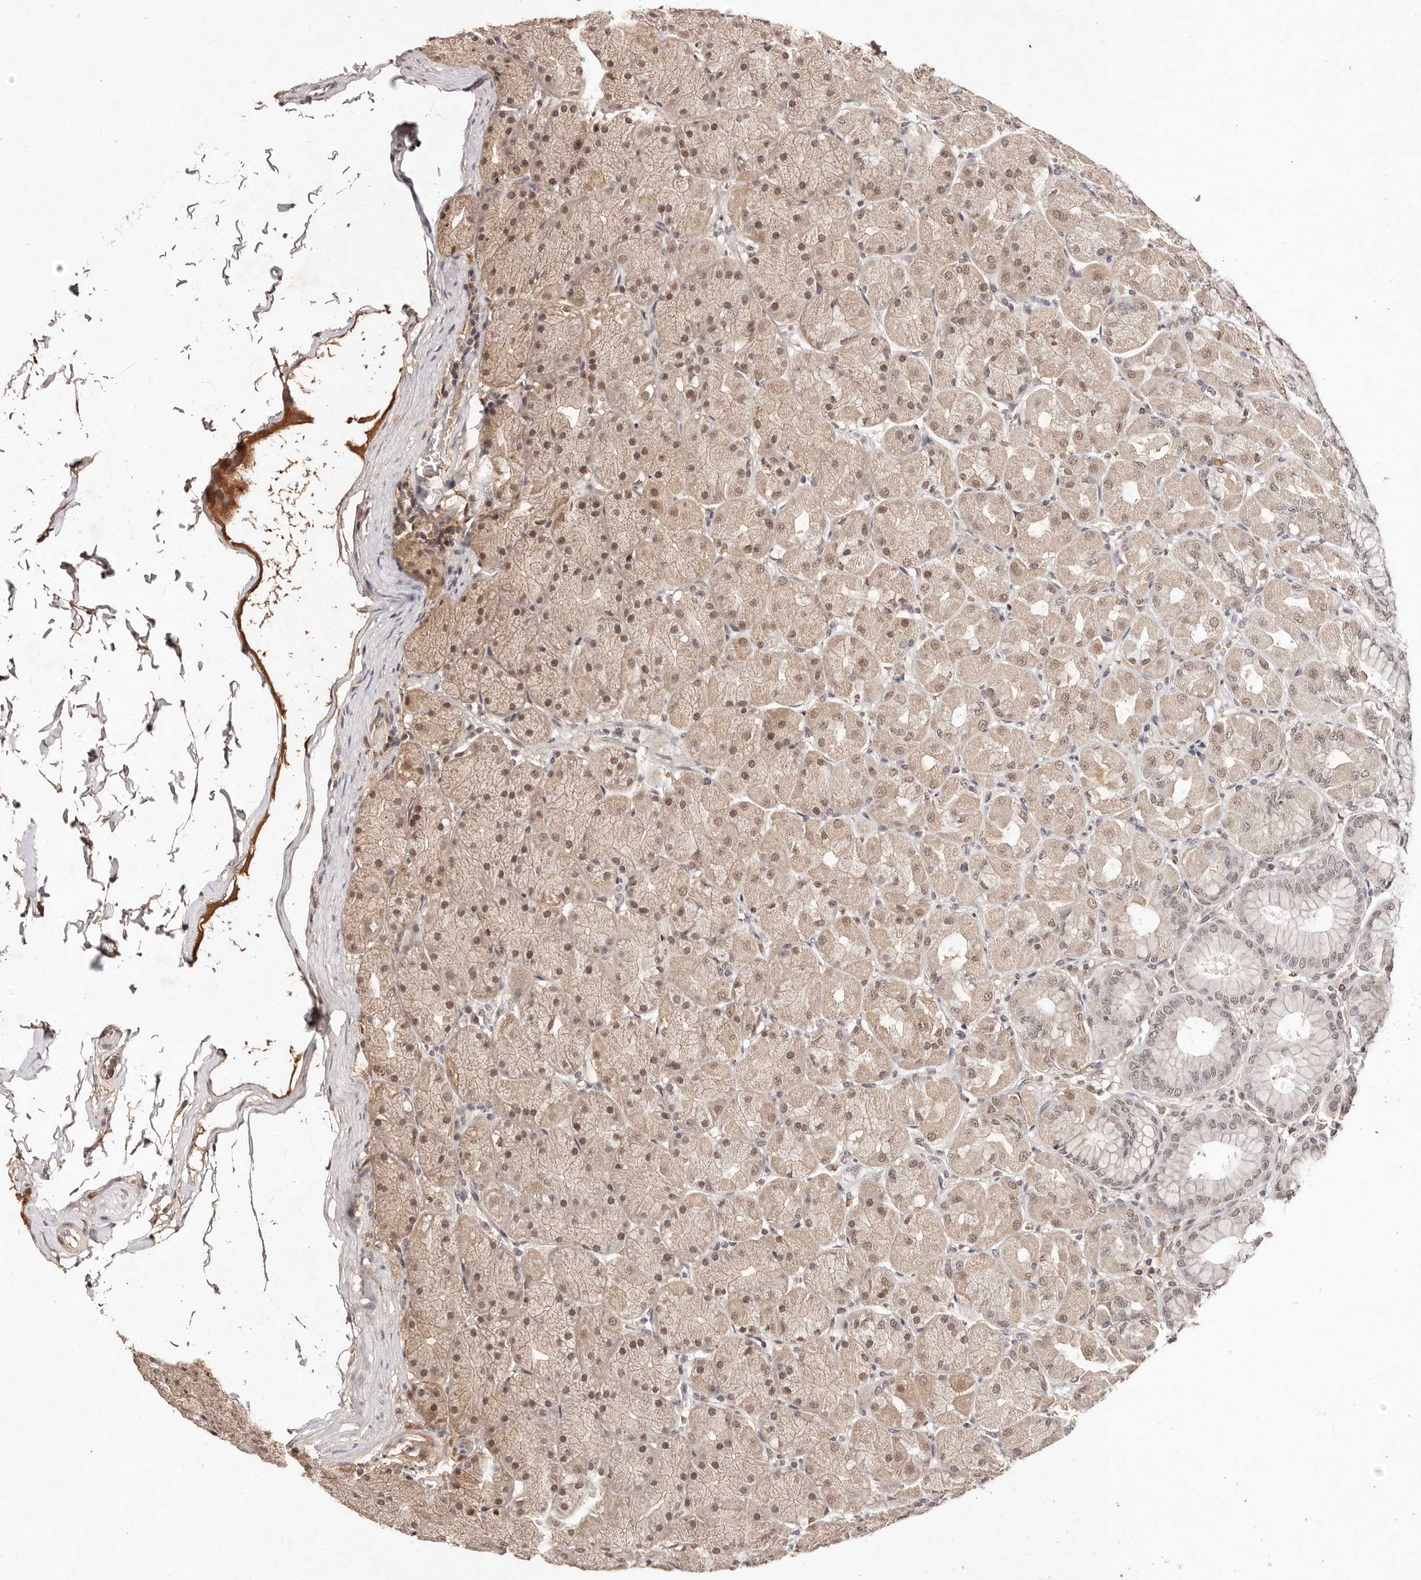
{"staining": {"intensity": "moderate", "quantity": ">75%", "location": "nuclear"}, "tissue": "stomach", "cell_type": "Glandular cells", "image_type": "normal", "snomed": [{"axis": "morphology", "description": "Normal tissue, NOS"}, {"axis": "topography", "description": "Stomach, upper"}], "caption": "Stomach was stained to show a protein in brown. There is medium levels of moderate nuclear staining in about >75% of glandular cells. Nuclei are stained in blue.", "gene": "BICRAL", "patient": {"sex": "female", "age": 56}}